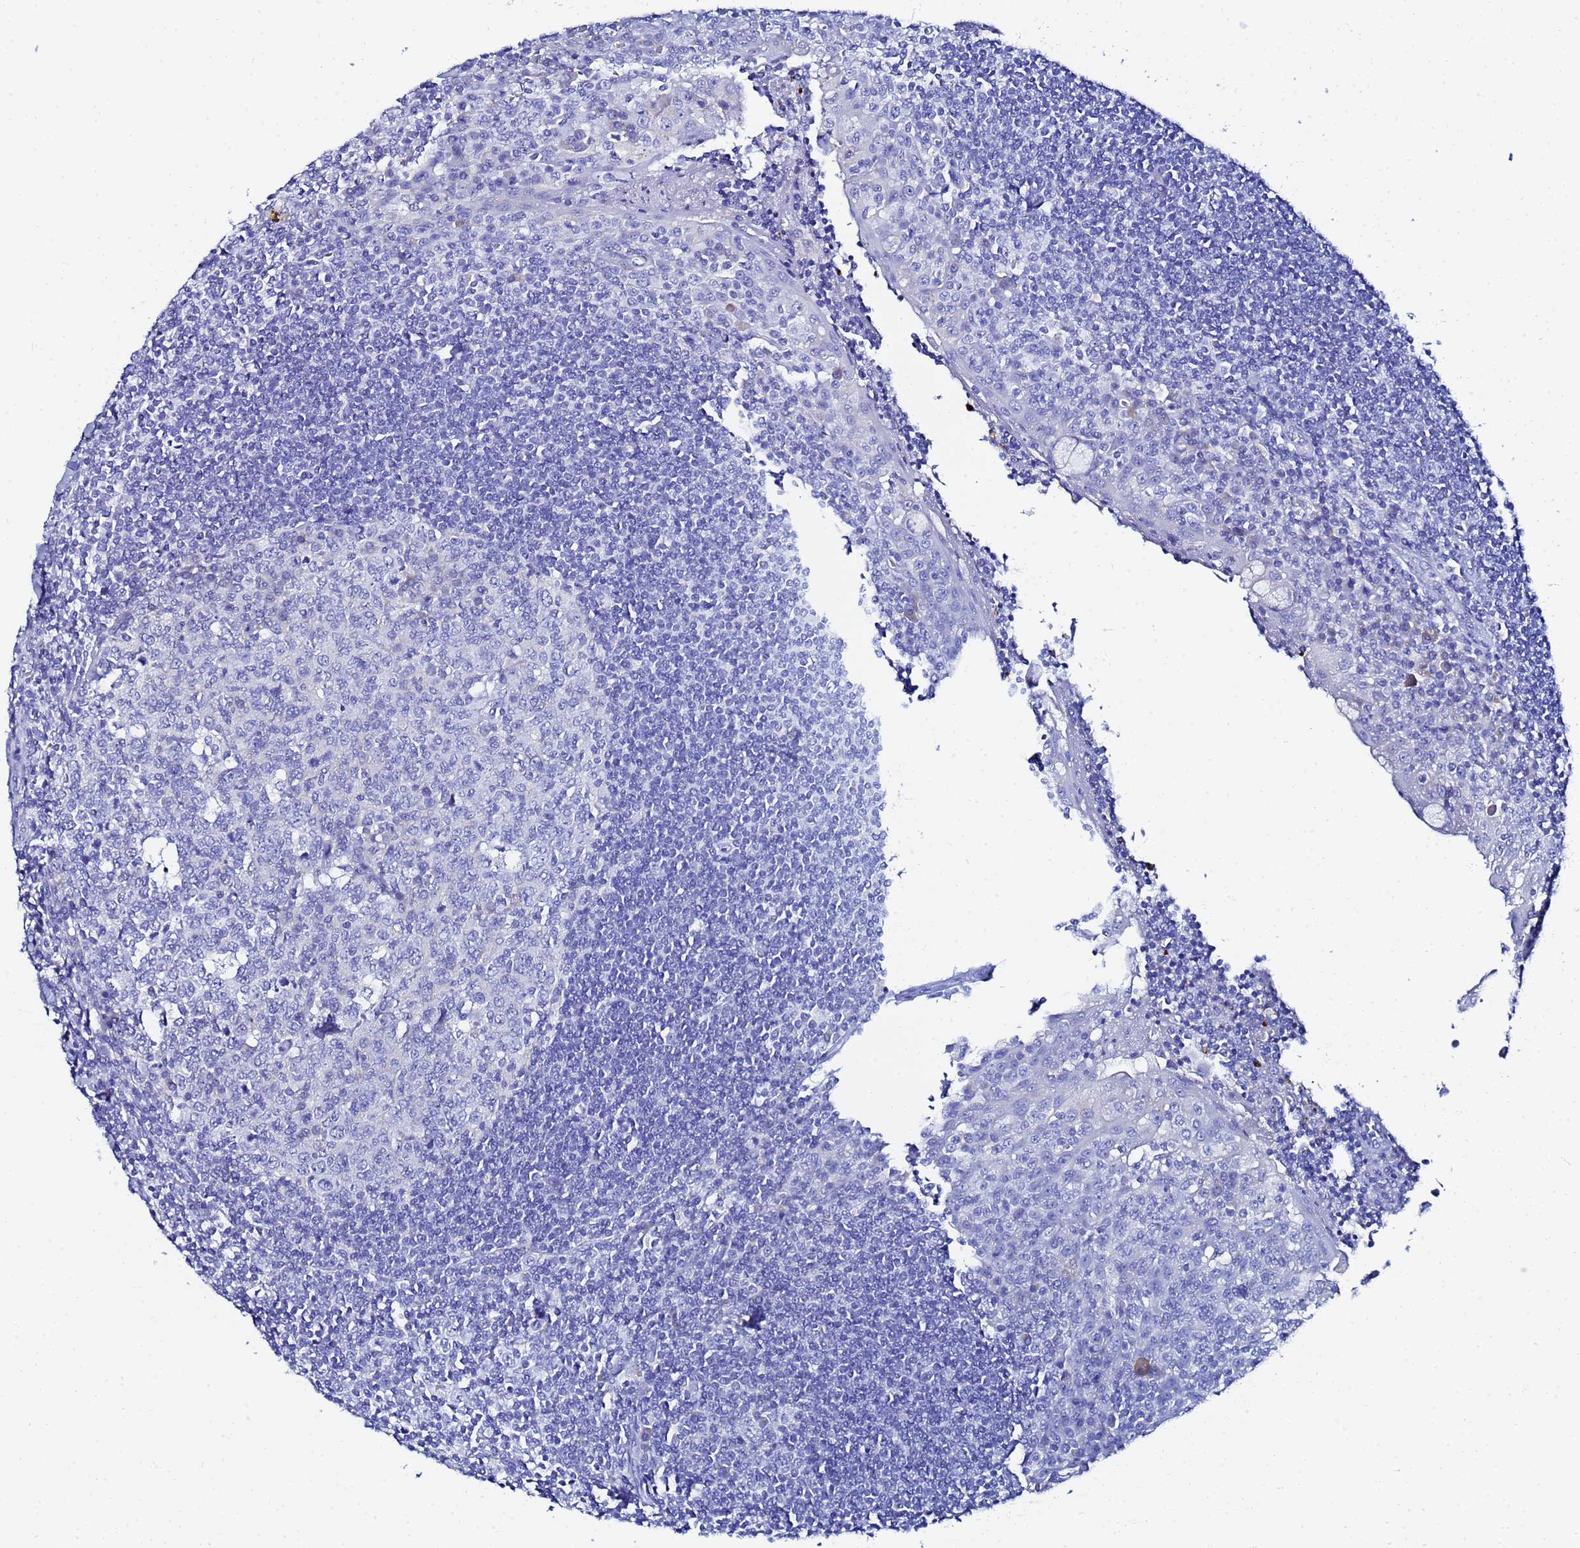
{"staining": {"intensity": "negative", "quantity": "none", "location": "none"}, "tissue": "tonsil", "cell_type": "Germinal center cells", "image_type": "normal", "snomed": [{"axis": "morphology", "description": "Normal tissue, NOS"}, {"axis": "topography", "description": "Tonsil"}], "caption": "A high-resolution photomicrograph shows IHC staining of normal tonsil, which demonstrates no significant positivity in germinal center cells. (Stains: DAB (3,3'-diaminobenzidine) immunohistochemistry (IHC) with hematoxylin counter stain, Microscopy: brightfield microscopy at high magnification).", "gene": "AQP12A", "patient": {"sex": "male", "age": 27}}